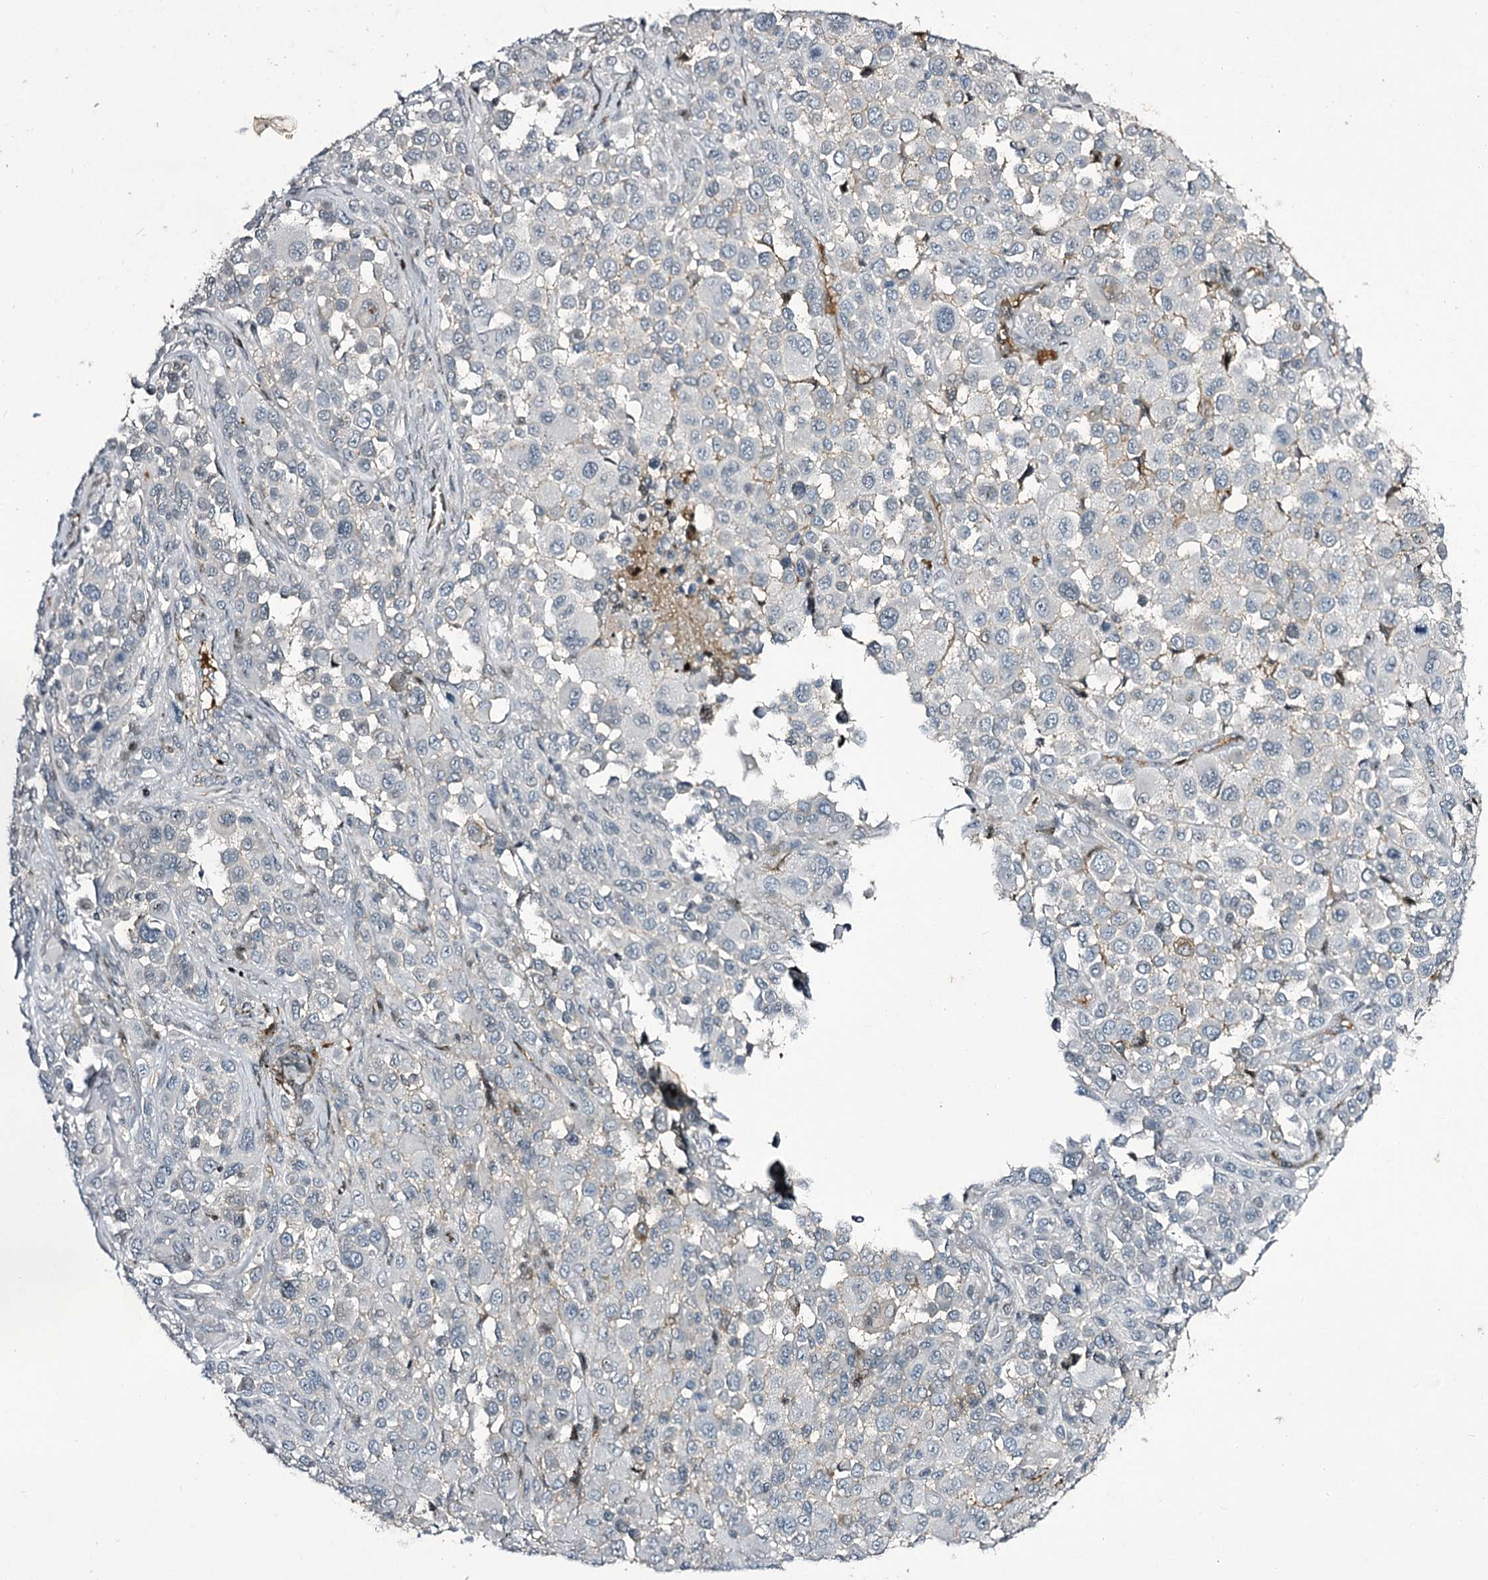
{"staining": {"intensity": "negative", "quantity": "none", "location": "none"}, "tissue": "melanoma", "cell_type": "Tumor cells", "image_type": "cancer", "snomed": [{"axis": "morphology", "description": "Malignant melanoma, NOS"}, {"axis": "topography", "description": "Skin of trunk"}], "caption": "This is an IHC photomicrograph of malignant melanoma. There is no expression in tumor cells.", "gene": "ITFG2", "patient": {"sex": "male", "age": 71}}